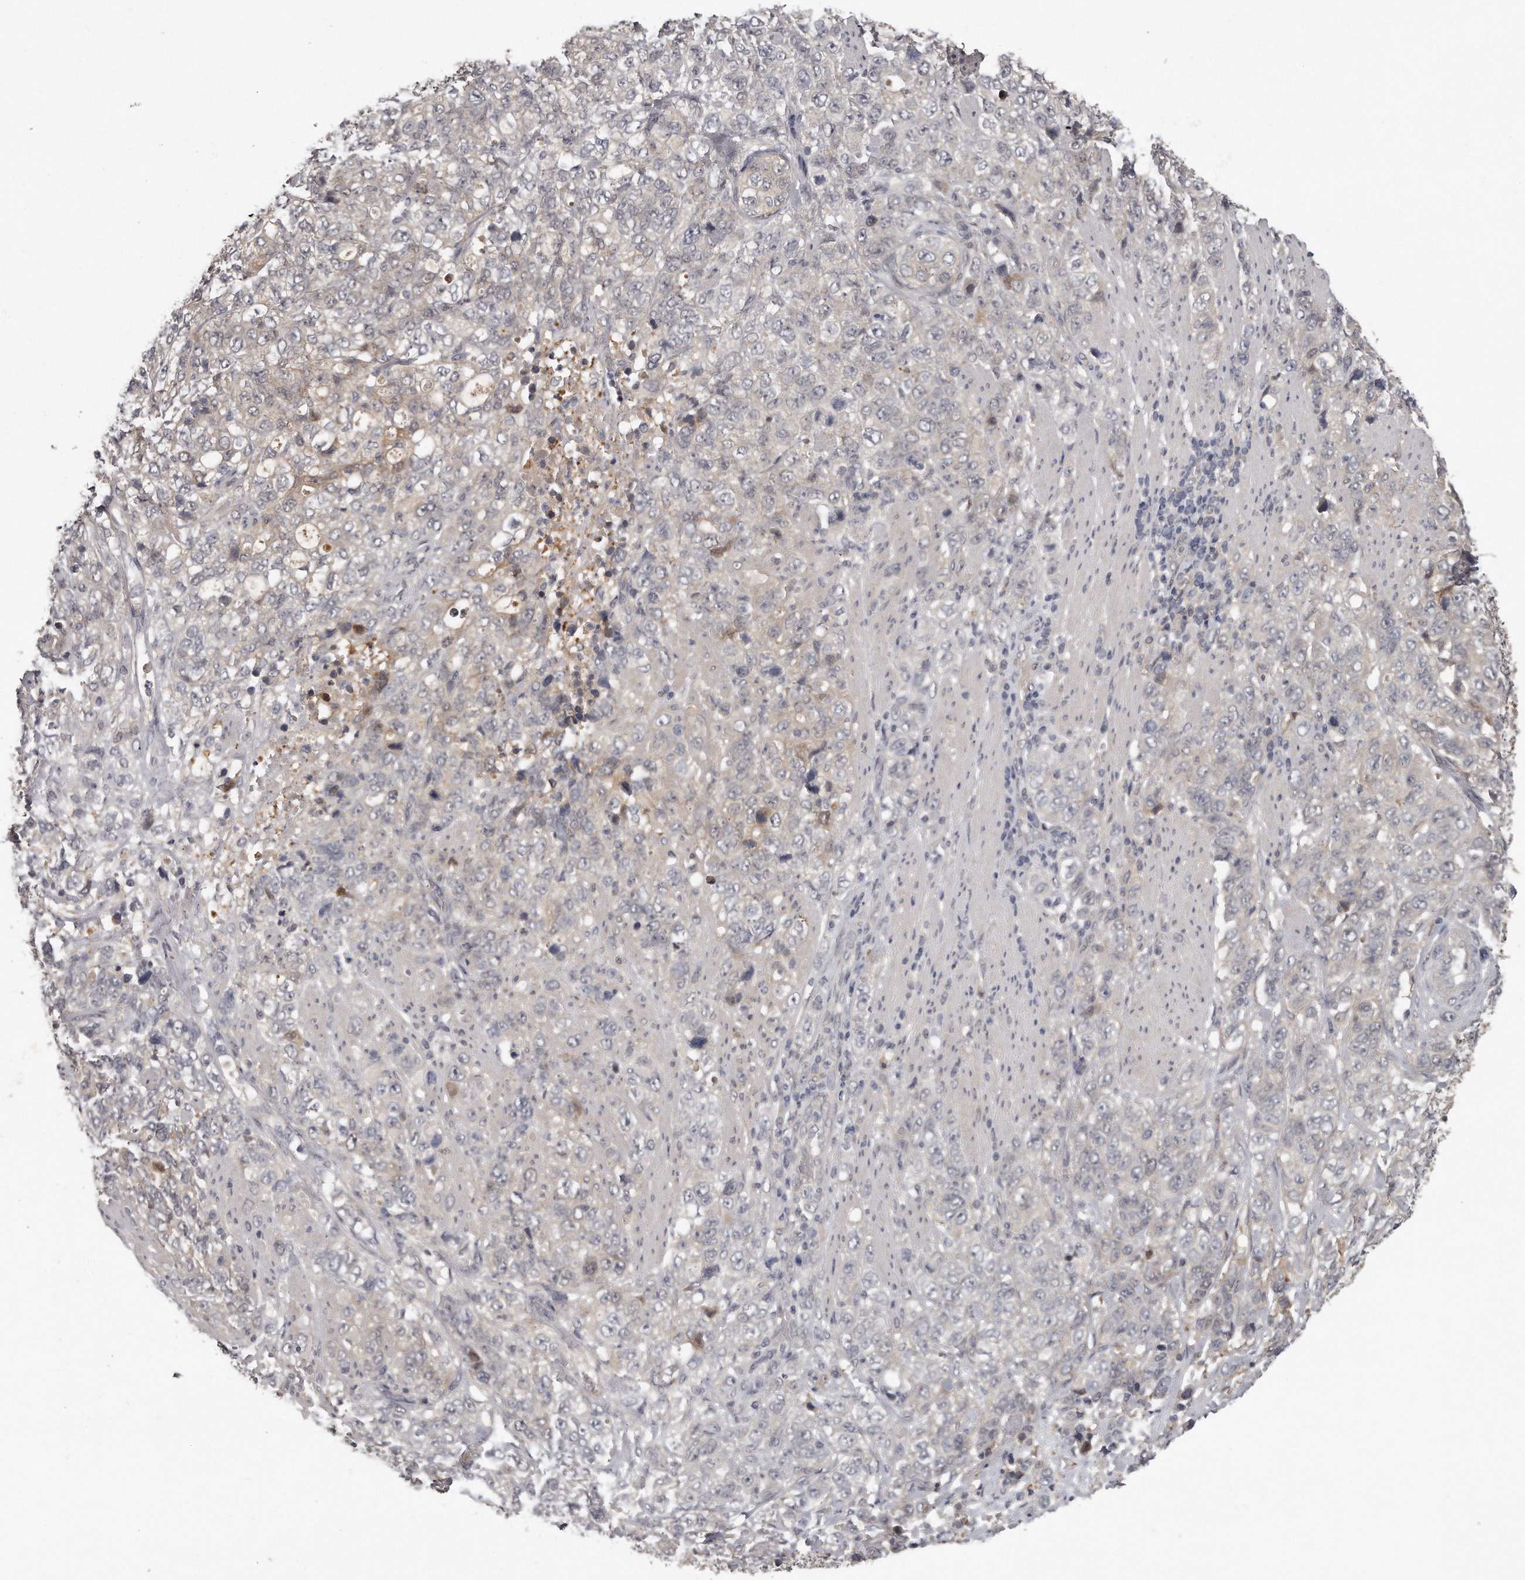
{"staining": {"intensity": "weak", "quantity": "<25%", "location": "cytoplasmic/membranous"}, "tissue": "stomach cancer", "cell_type": "Tumor cells", "image_type": "cancer", "snomed": [{"axis": "morphology", "description": "Adenocarcinoma, NOS"}, {"axis": "topography", "description": "Stomach"}], "caption": "Immunohistochemical staining of adenocarcinoma (stomach) displays no significant staining in tumor cells.", "gene": "GGCT", "patient": {"sex": "male", "age": 48}}